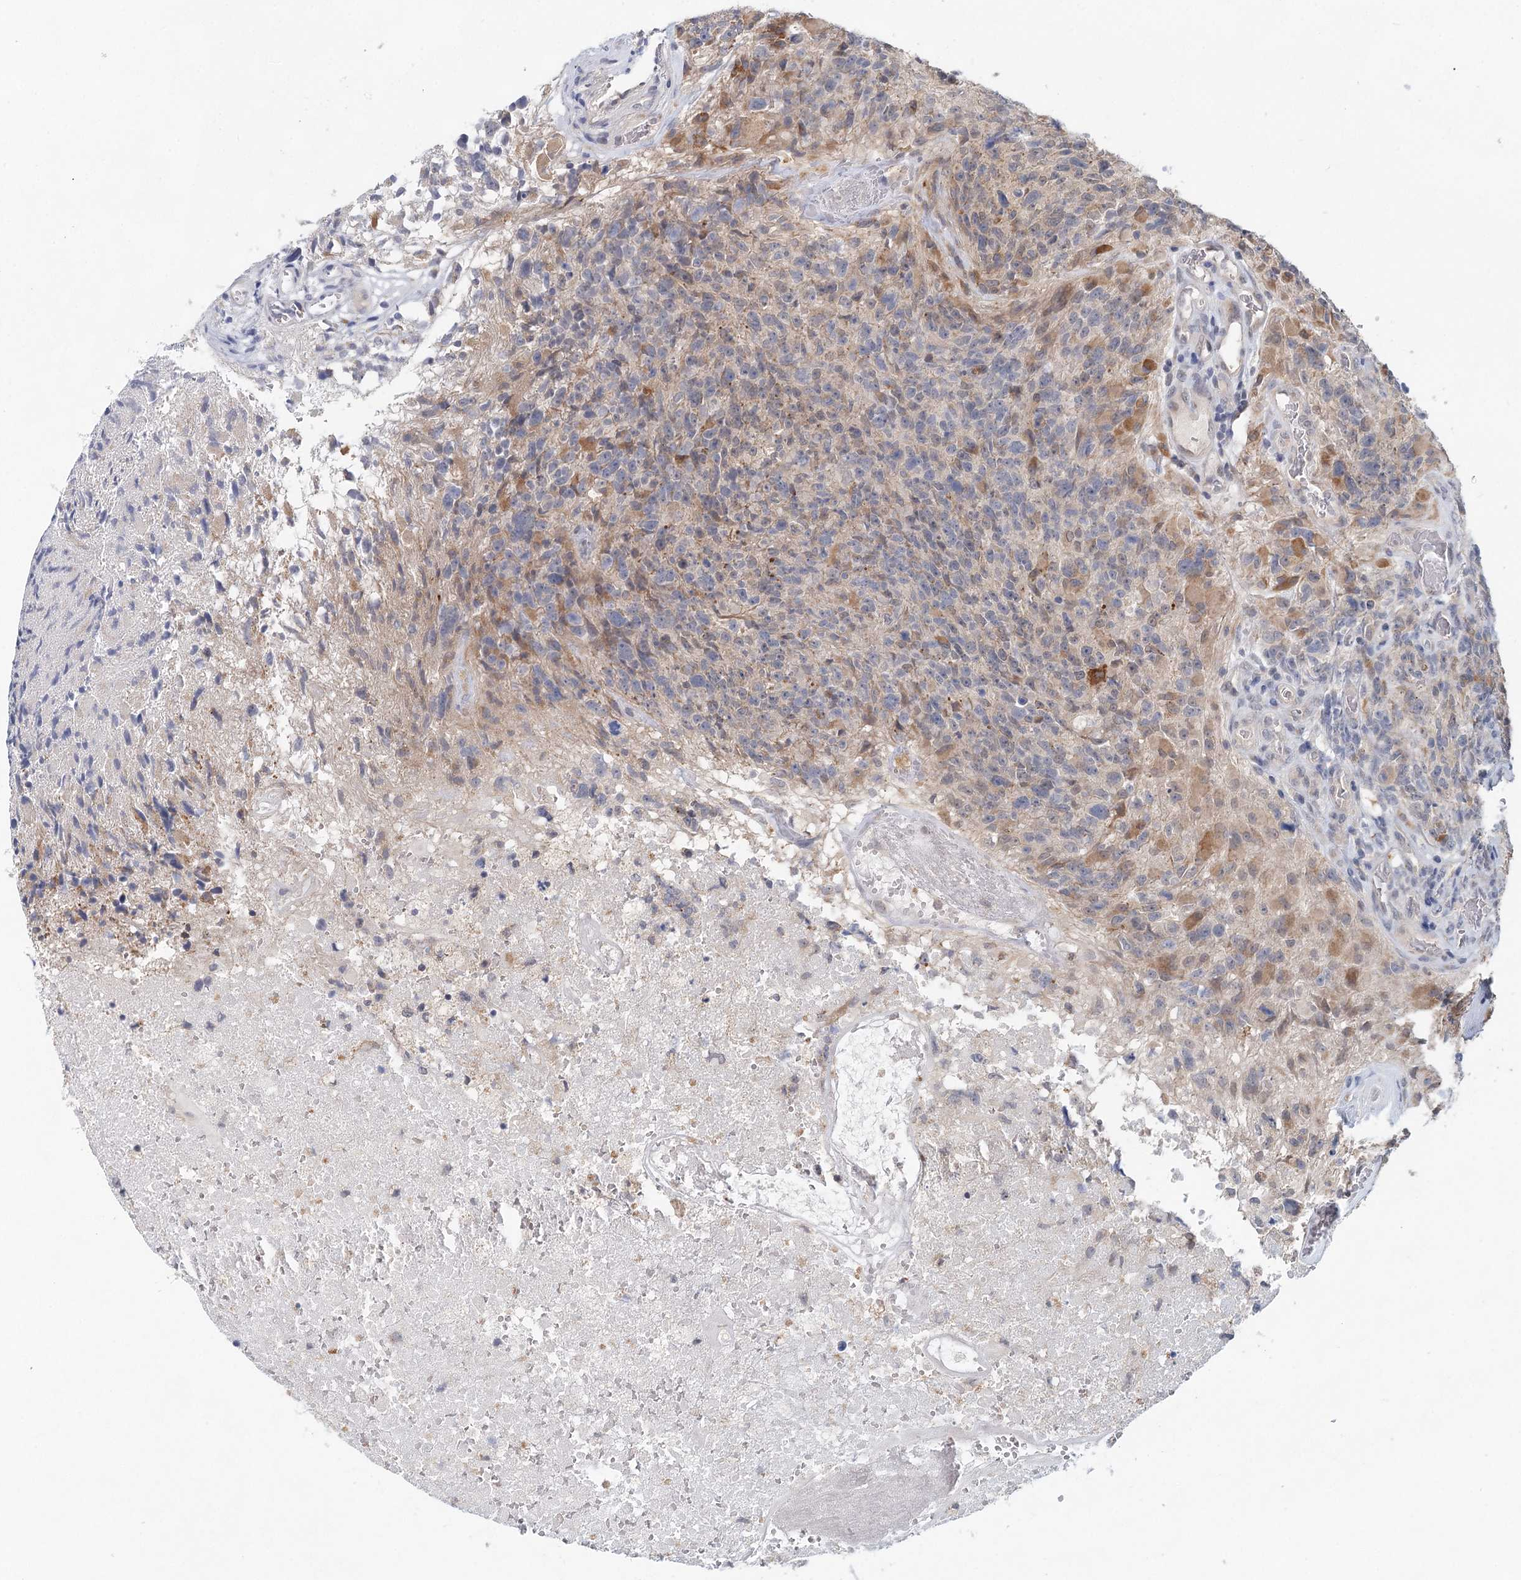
{"staining": {"intensity": "weak", "quantity": "<25%", "location": "cytoplasmic/membranous"}, "tissue": "glioma", "cell_type": "Tumor cells", "image_type": "cancer", "snomed": [{"axis": "morphology", "description": "Glioma, malignant, High grade"}, {"axis": "topography", "description": "Brain"}], "caption": "DAB immunohistochemical staining of glioma demonstrates no significant staining in tumor cells. The staining is performed using DAB brown chromogen with nuclei counter-stained in using hematoxylin.", "gene": "BLTP1", "patient": {"sex": "male", "age": 76}}